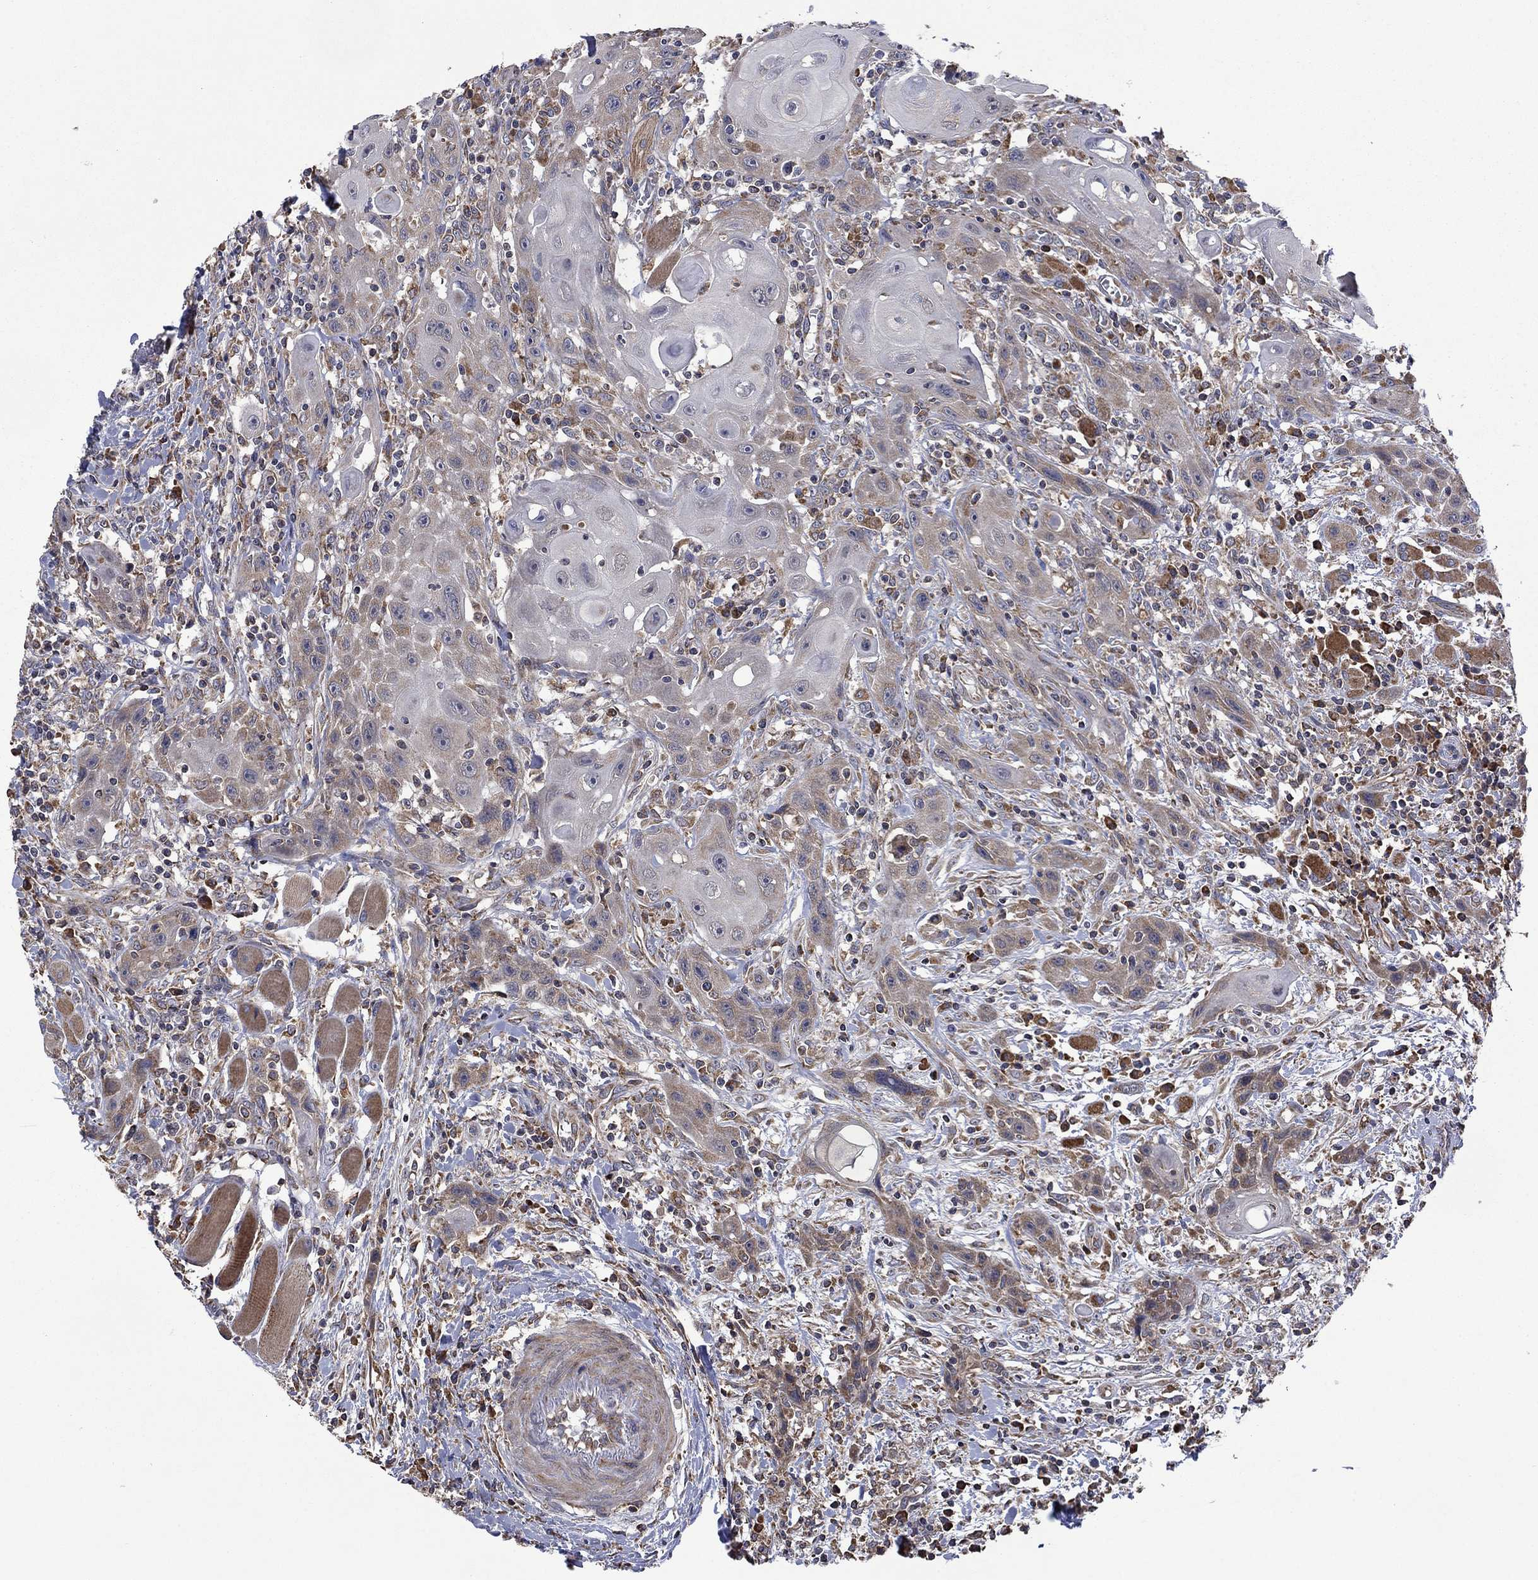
{"staining": {"intensity": "weak", "quantity": "25%-75%", "location": "cytoplasmic/membranous"}, "tissue": "head and neck cancer", "cell_type": "Tumor cells", "image_type": "cancer", "snomed": [{"axis": "morphology", "description": "Normal tissue, NOS"}, {"axis": "morphology", "description": "Squamous cell carcinoma, NOS"}, {"axis": "topography", "description": "Oral tissue"}, {"axis": "topography", "description": "Head-Neck"}], "caption": "Protein expression by immunohistochemistry demonstrates weak cytoplasmic/membranous positivity in approximately 25%-75% of tumor cells in head and neck cancer. The staining was performed using DAB, with brown indicating positive protein expression. Nuclei are stained blue with hematoxylin.", "gene": "FURIN", "patient": {"sex": "male", "age": 71}}